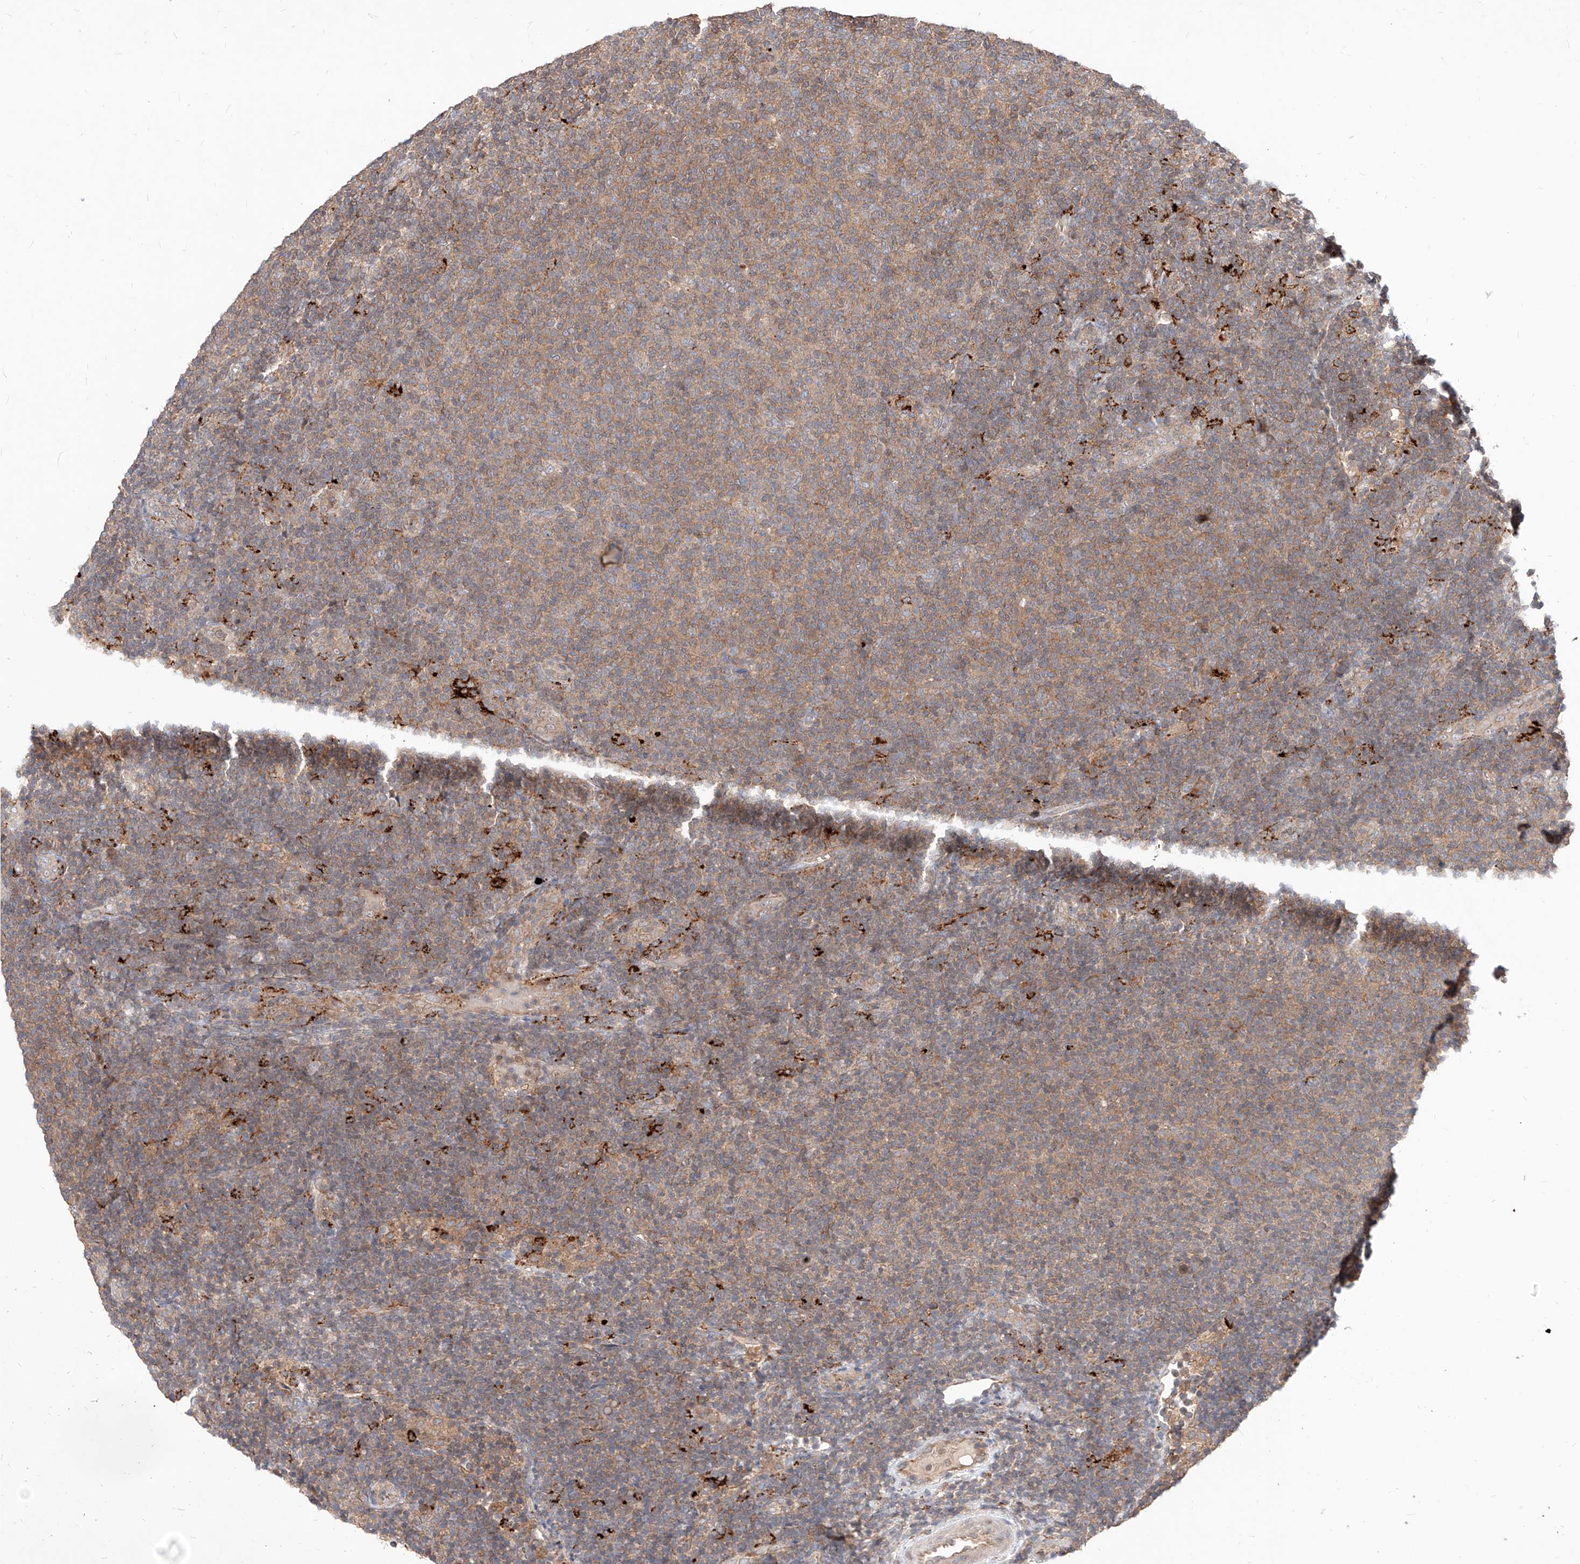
{"staining": {"intensity": "moderate", "quantity": "25%-75%", "location": "cytoplasmic/membranous"}, "tissue": "lymphoma", "cell_type": "Tumor cells", "image_type": "cancer", "snomed": [{"axis": "morphology", "description": "Malignant lymphoma, non-Hodgkin's type, Low grade"}, {"axis": "topography", "description": "Lymph node"}], "caption": "Immunohistochemistry of human malignant lymphoma, non-Hodgkin's type (low-grade) reveals medium levels of moderate cytoplasmic/membranous positivity in approximately 25%-75% of tumor cells. Immunohistochemistry (ihc) stains the protein in brown and the nuclei are stained blue.", "gene": "TSNAX", "patient": {"sex": "male", "age": 66}}